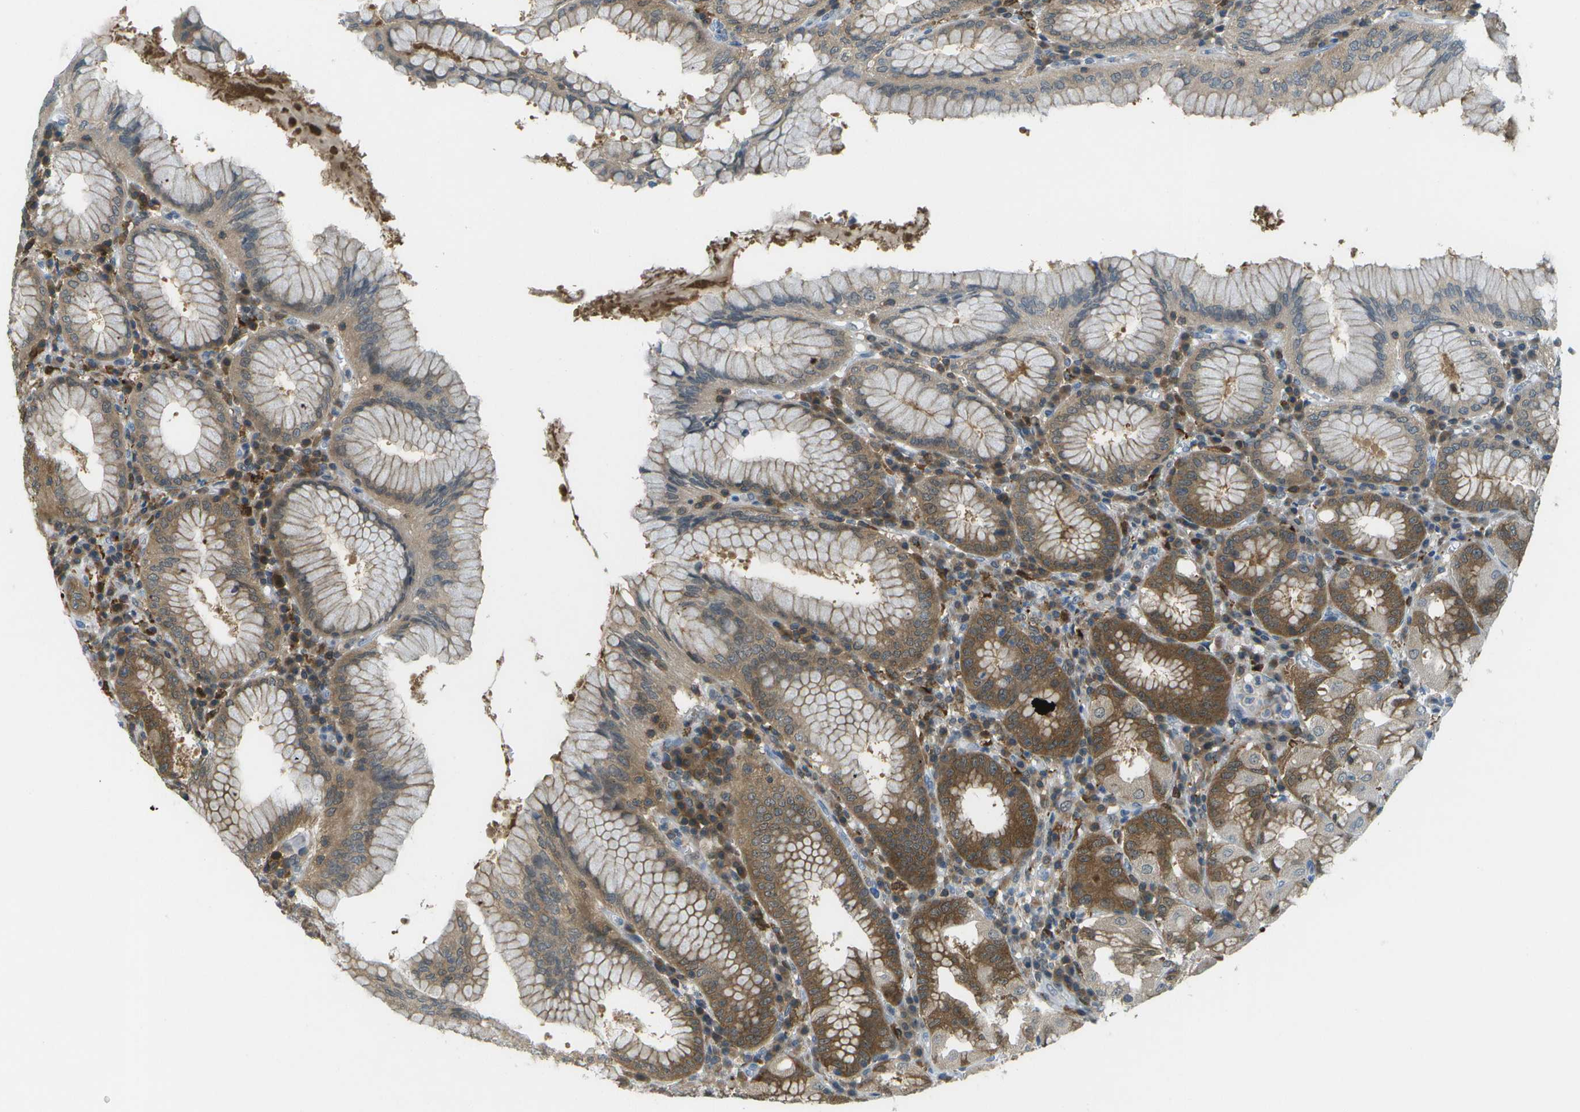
{"staining": {"intensity": "strong", "quantity": "25%-75%", "location": "cytoplasmic/membranous"}, "tissue": "stomach", "cell_type": "Glandular cells", "image_type": "normal", "snomed": [{"axis": "morphology", "description": "Normal tissue, NOS"}, {"axis": "topography", "description": "Stomach"}, {"axis": "topography", "description": "Stomach, lower"}], "caption": "Protein analysis of unremarkable stomach exhibits strong cytoplasmic/membranous expression in about 25%-75% of glandular cells. Nuclei are stained in blue.", "gene": "CDH23", "patient": {"sex": "female", "age": 56}}